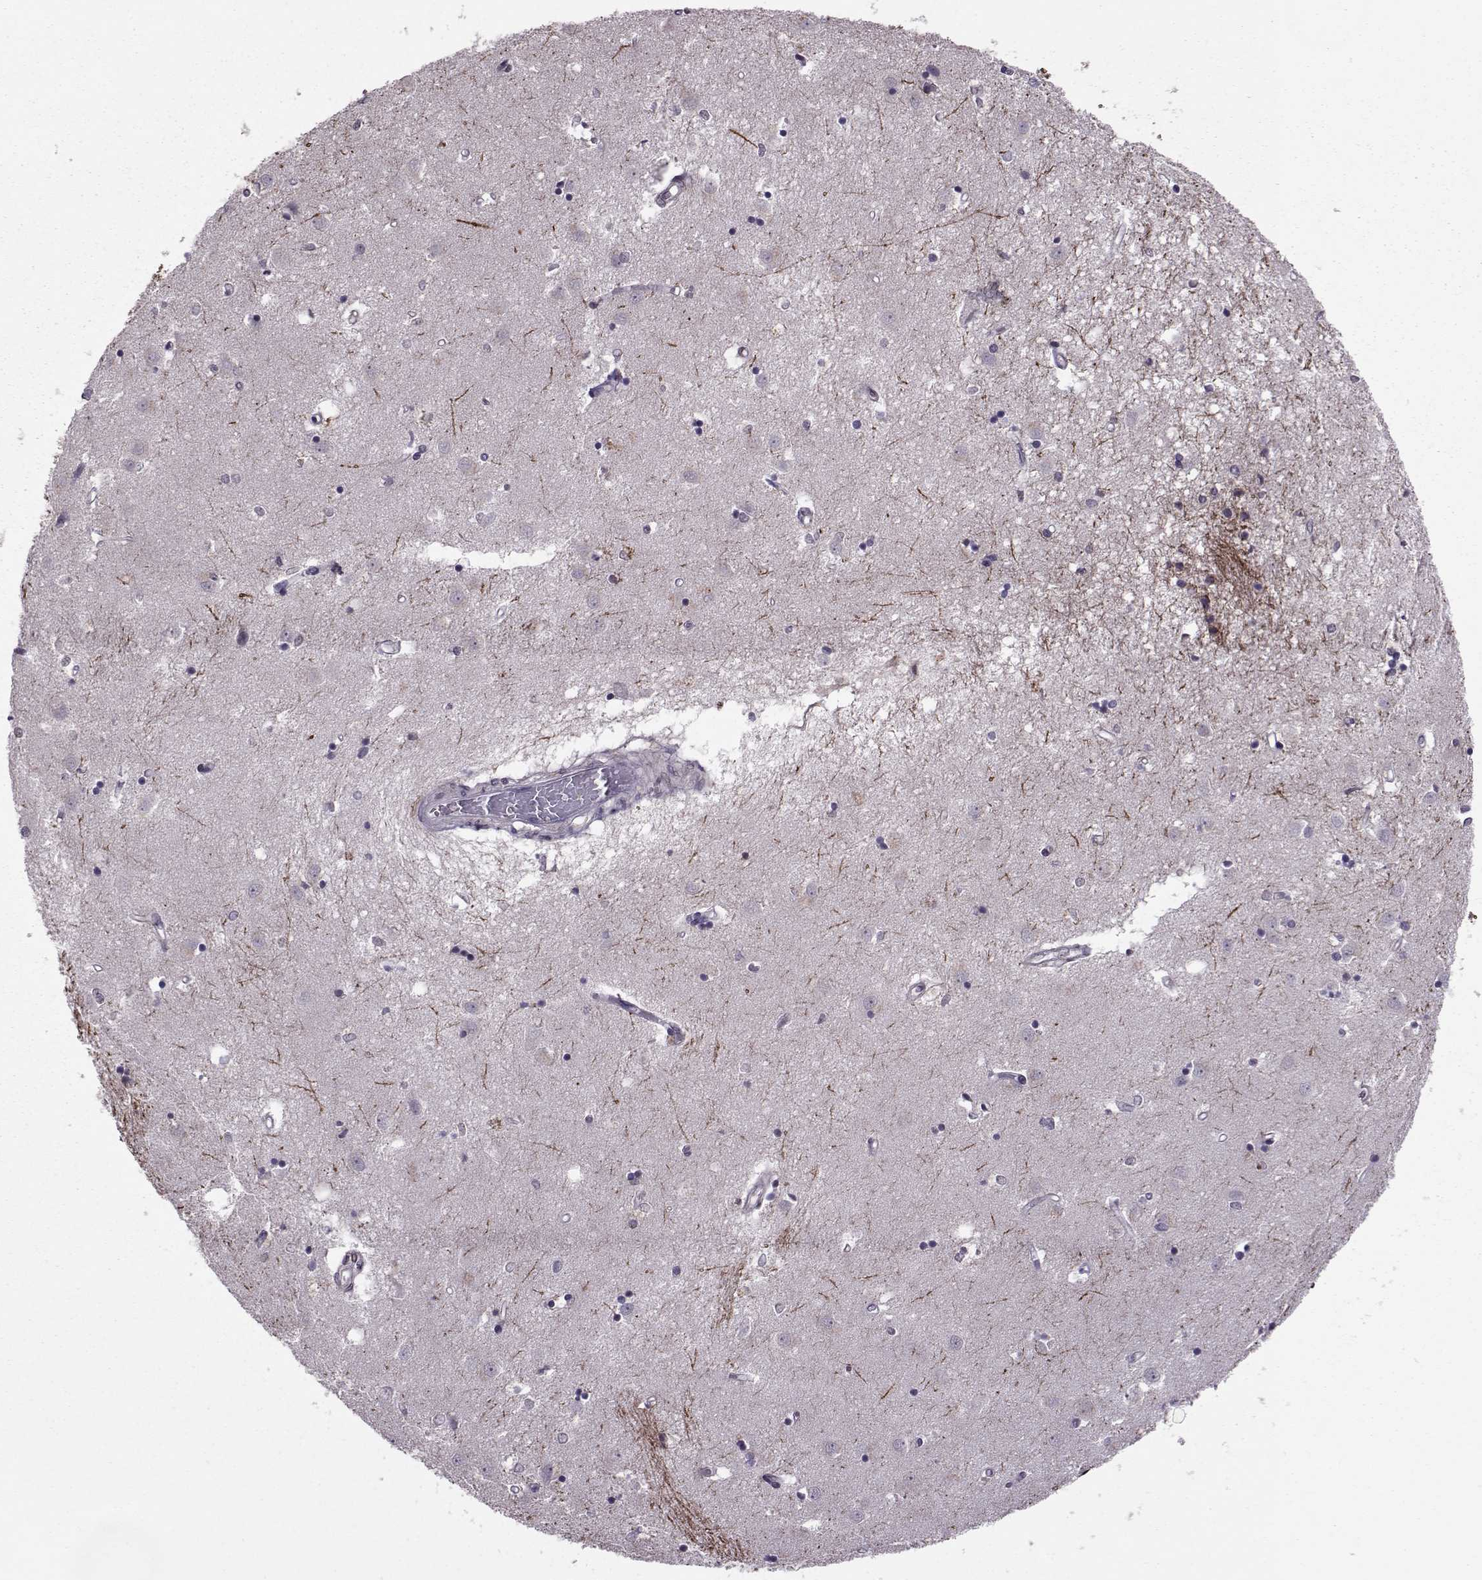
{"staining": {"intensity": "weak", "quantity": "<25%", "location": "cytoplasmic/membranous"}, "tissue": "caudate", "cell_type": "Glial cells", "image_type": "normal", "snomed": [{"axis": "morphology", "description": "Normal tissue, NOS"}, {"axis": "topography", "description": "Lateral ventricle wall"}], "caption": "Immunohistochemical staining of normal caudate exhibits no significant staining in glial cells.", "gene": "CDK4", "patient": {"sex": "male", "age": 54}}